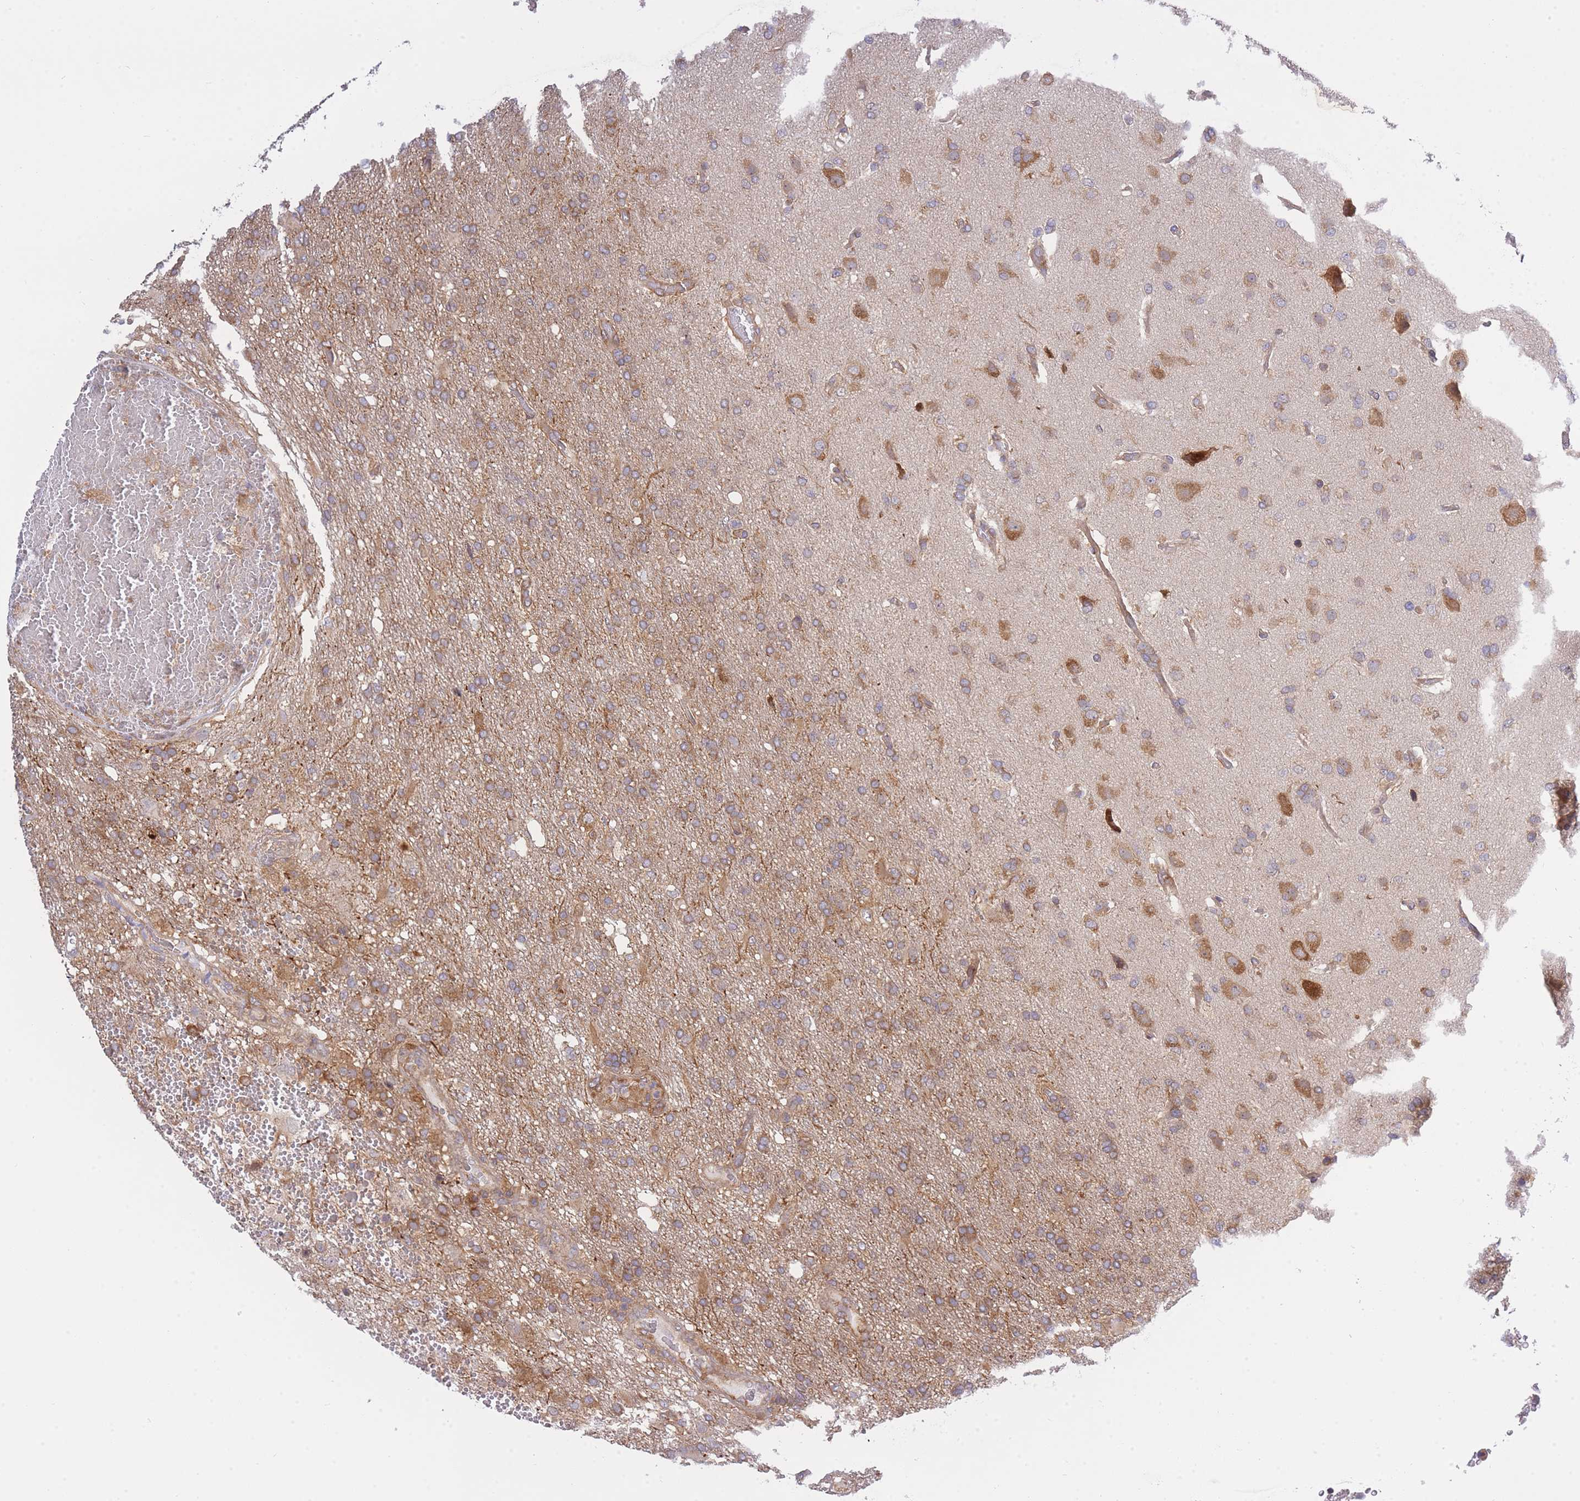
{"staining": {"intensity": "moderate", "quantity": ">75%", "location": "cytoplasmic/membranous"}, "tissue": "glioma", "cell_type": "Tumor cells", "image_type": "cancer", "snomed": [{"axis": "morphology", "description": "Glioma, malignant, High grade"}, {"axis": "topography", "description": "Brain"}], "caption": "IHC histopathology image of malignant glioma (high-grade) stained for a protein (brown), which displays medium levels of moderate cytoplasmic/membranous expression in approximately >75% of tumor cells.", "gene": "EIF2B2", "patient": {"sex": "female", "age": 74}}